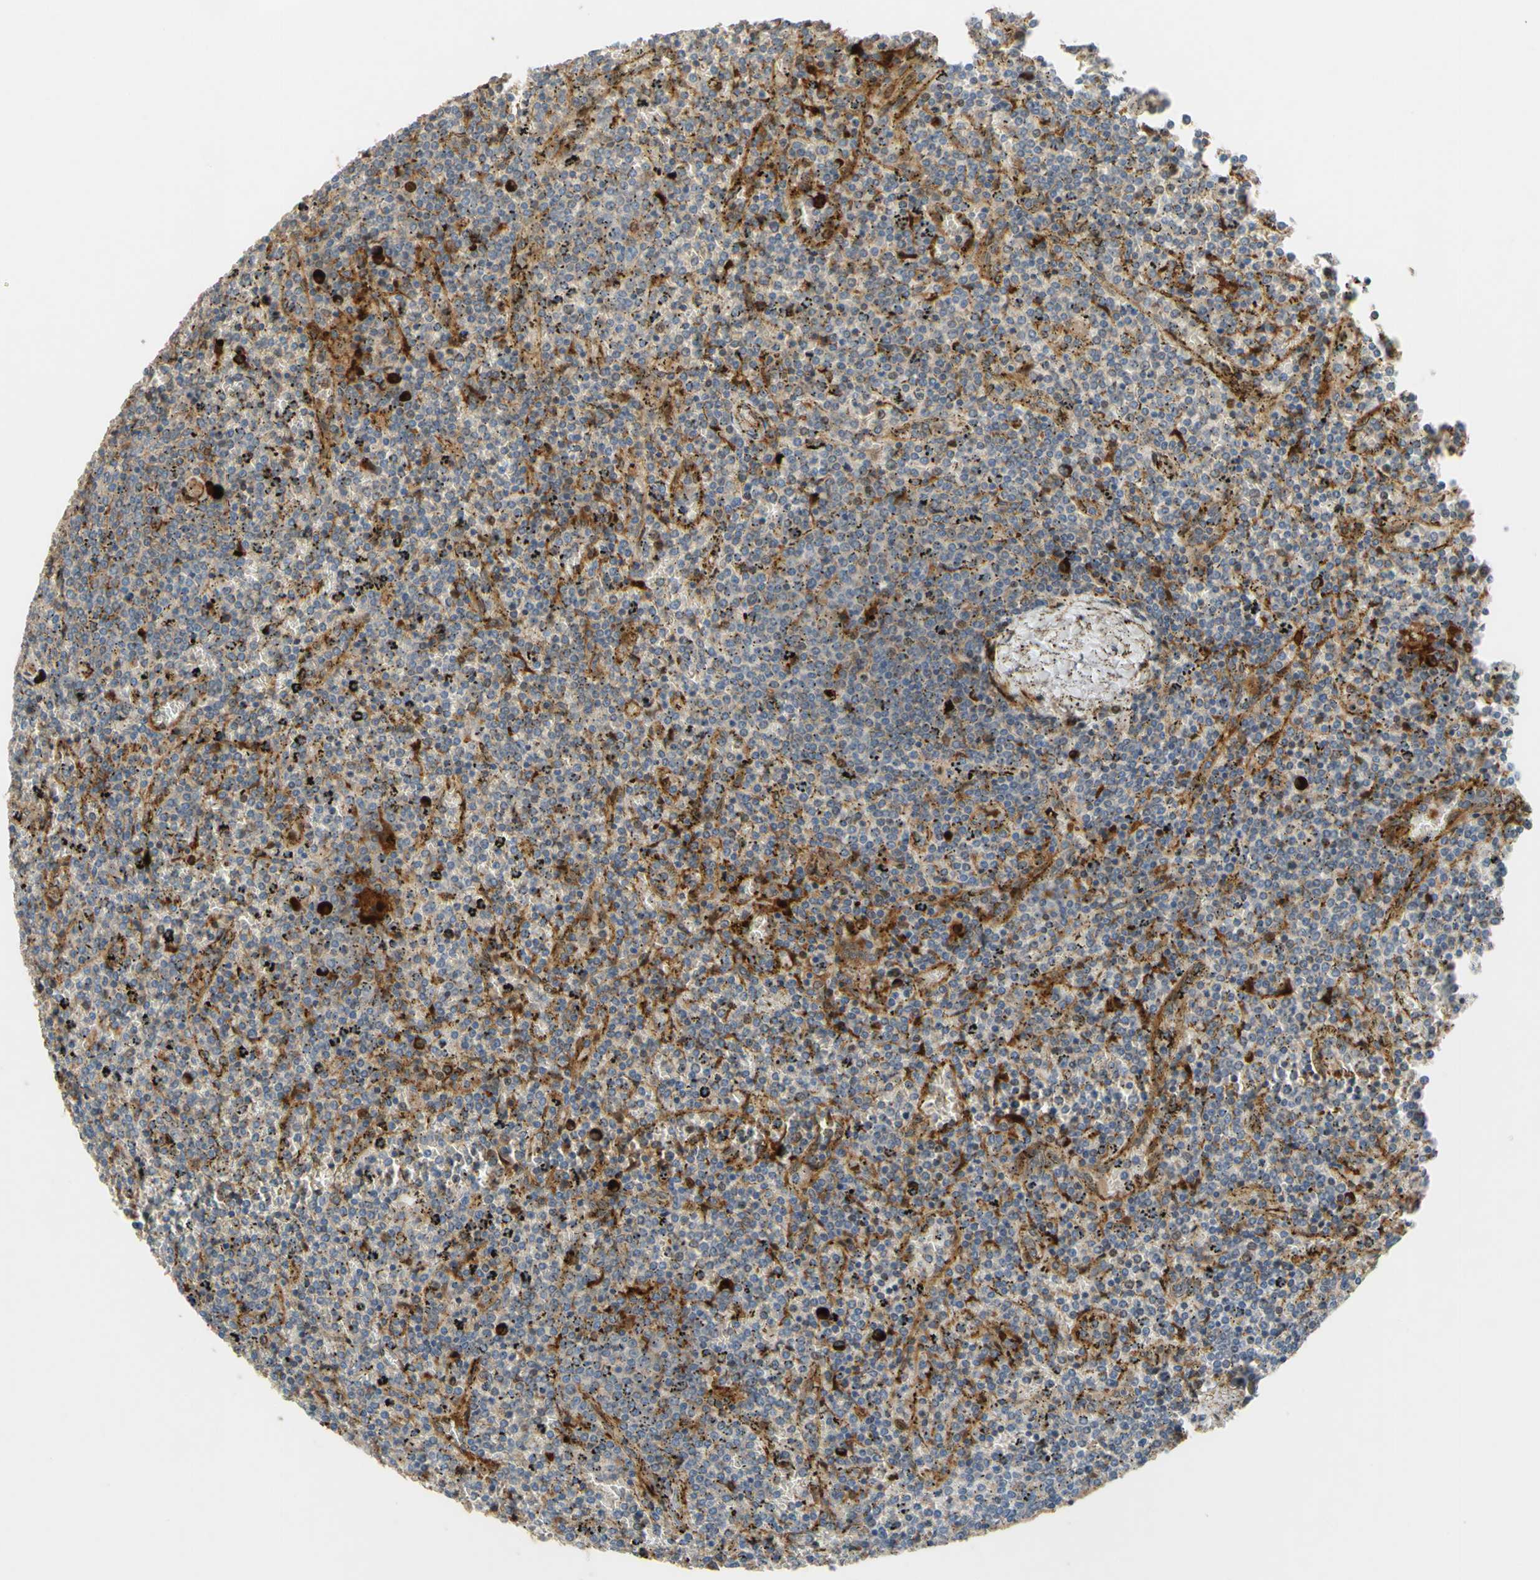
{"staining": {"intensity": "moderate", "quantity": "<25%", "location": "cytoplasmic/membranous"}, "tissue": "lymphoma", "cell_type": "Tumor cells", "image_type": "cancer", "snomed": [{"axis": "morphology", "description": "Malignant lymphoma, non-Hodgkin's type, Low grade"}, {"axis": "topography", "description": "Spleen"}], "caption": "Protein expression analysis of human lymphoma reveals moderate cytoplasmic/membranous expression in about <25% of tumor cells.", "gene": "SPTLC1", "patient": {"sex": "female", "age": 77}}